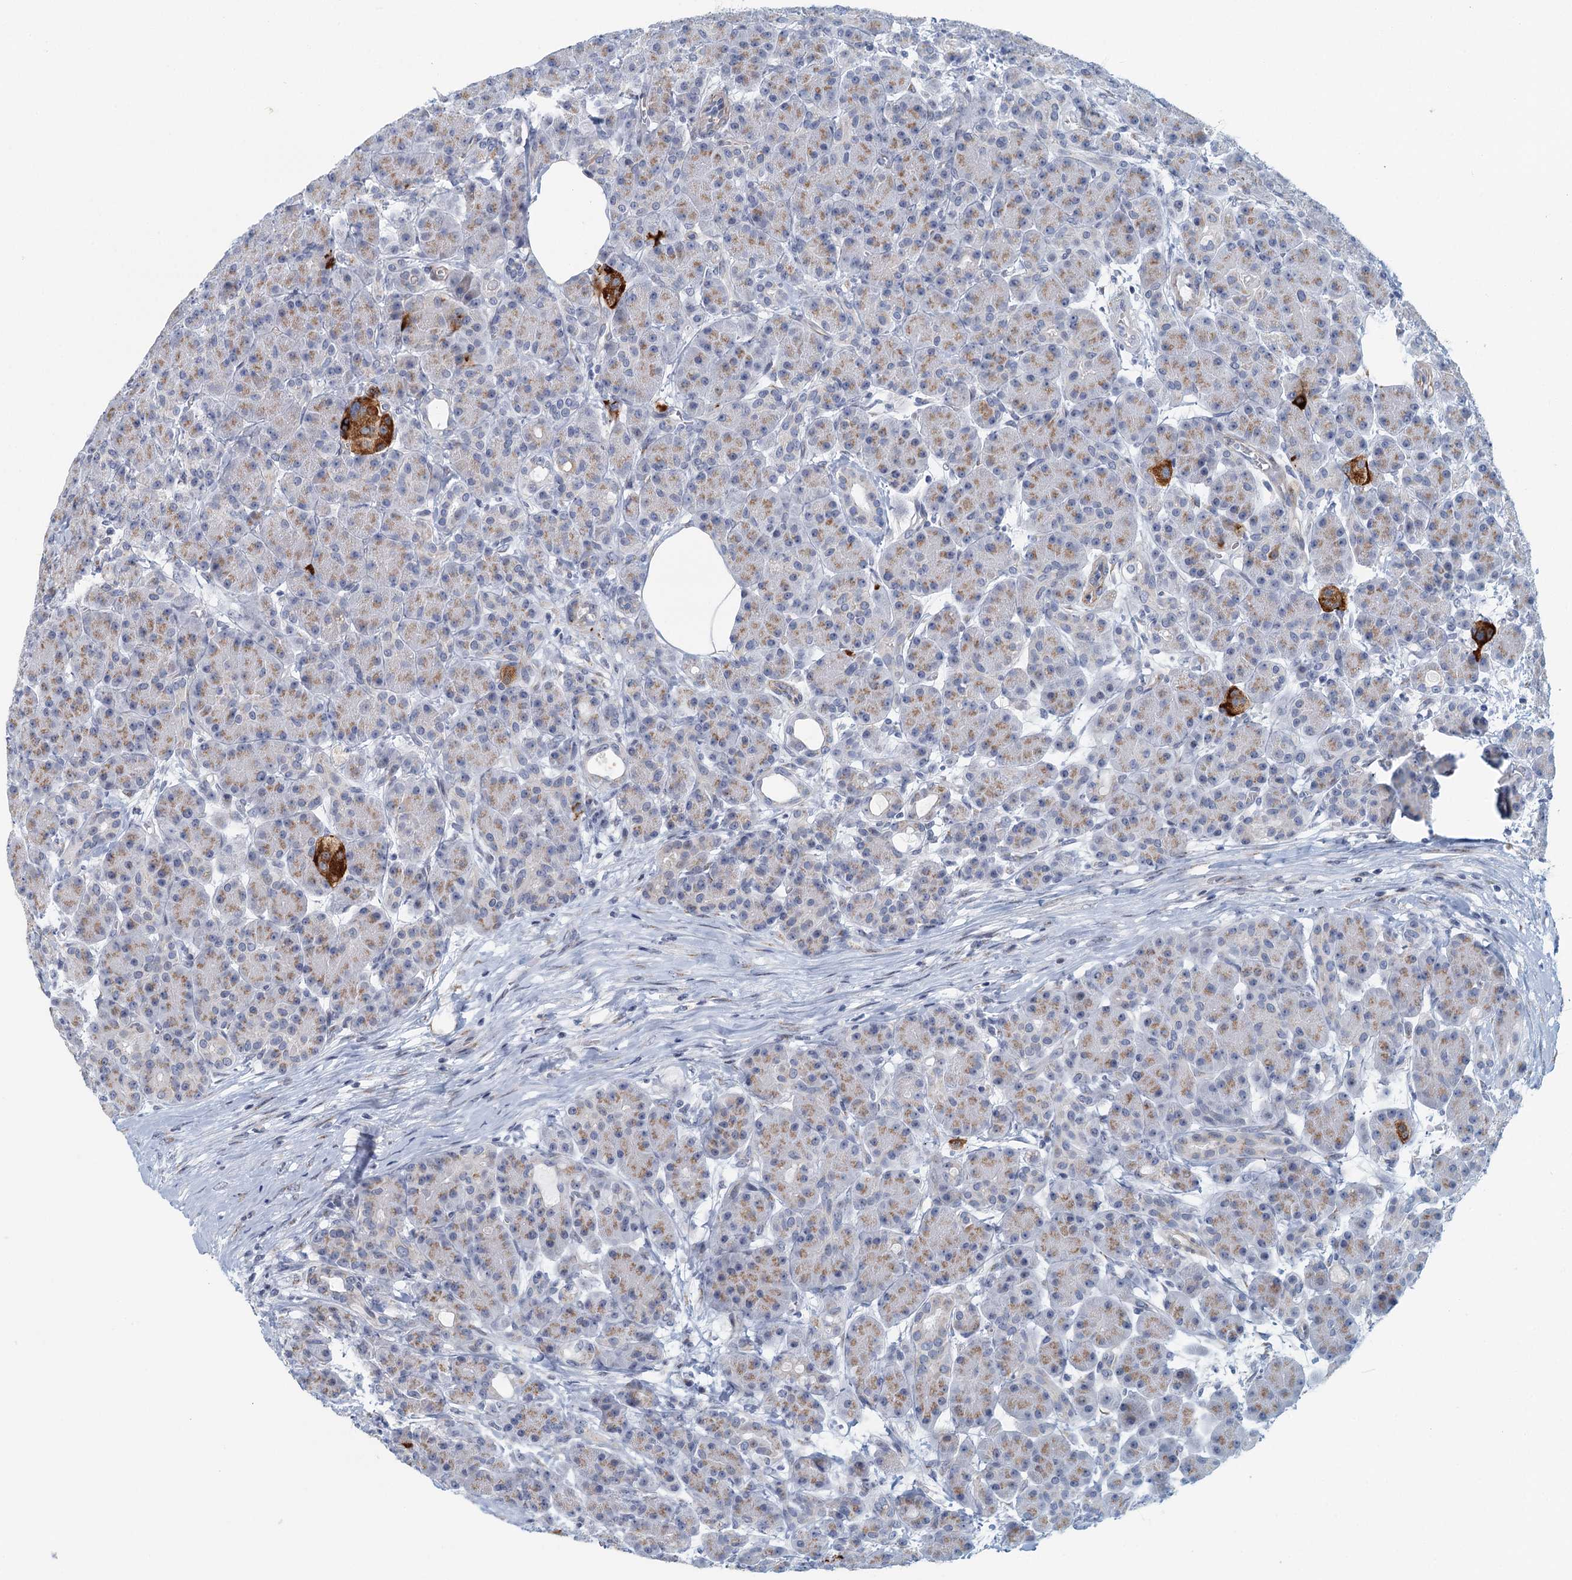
{"staining": {"intensity": "moderate", "quantity": "25%-75%", "location": "cytoplasmic/membranous"}, "tissue": "pancreas", "cell_type": "Exocrine glandular cells", "image_type": "normal", "snomed": [{"axis": "morphology", "description": "Normal tissue, NOS"}, {"axis": "topography", "description": "Pancreas"}], "caption": "An image of pancreas stained for a protein exhibits moderate cytoplasmic/membranous brown staining in exocrine glandular cells. (brown staining indicates protein expression, while blue staining denotes nuclei).", "gene": "ZNF527", "patient": {"sex": "male", "age": 63}}